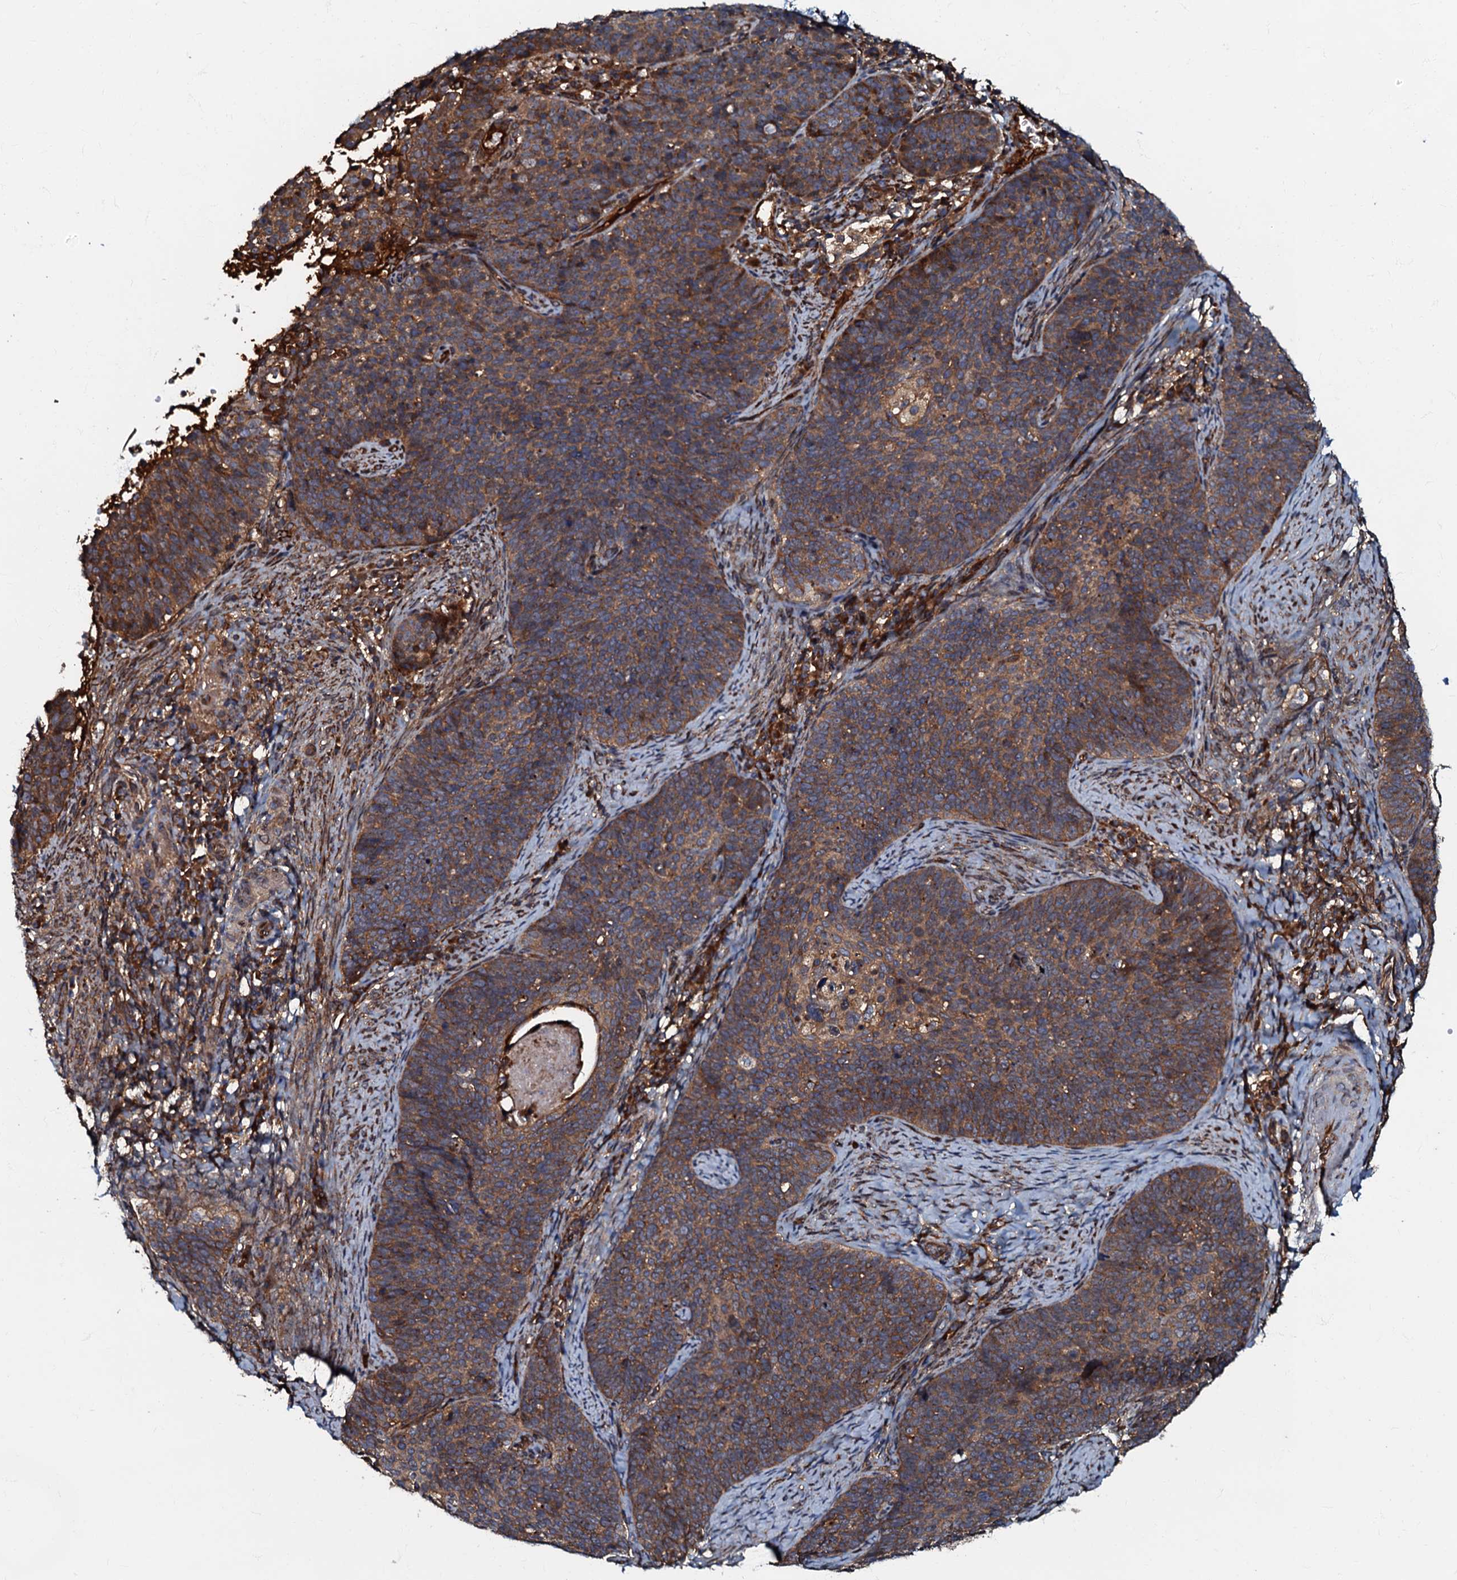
{"staining": {"intensity": "moderate", "quantity": ">75%", "location": "cytoplasmic/membranous"}, "tissue": "cervical cancer", "cell_type": "Tumor cells", "image_type": "cancer", "snomed": [{"axis": "morphology", "description": "Normal tissue, NOS"}, {"axis": "morphology", "description": "Squamous cell carcinoma, NOS"}, {"axis": "topography", "description": "Cervix"}], "caption": "Moderate cytoplasmic/membranous positivity for a protein is present in about >75% of tumor cells of cervical cancer (squamous cell carcinoma) using immunohistochemistry.", "gene": "BLOC1S6", "patient": {"sex": "female", "age": 39}}